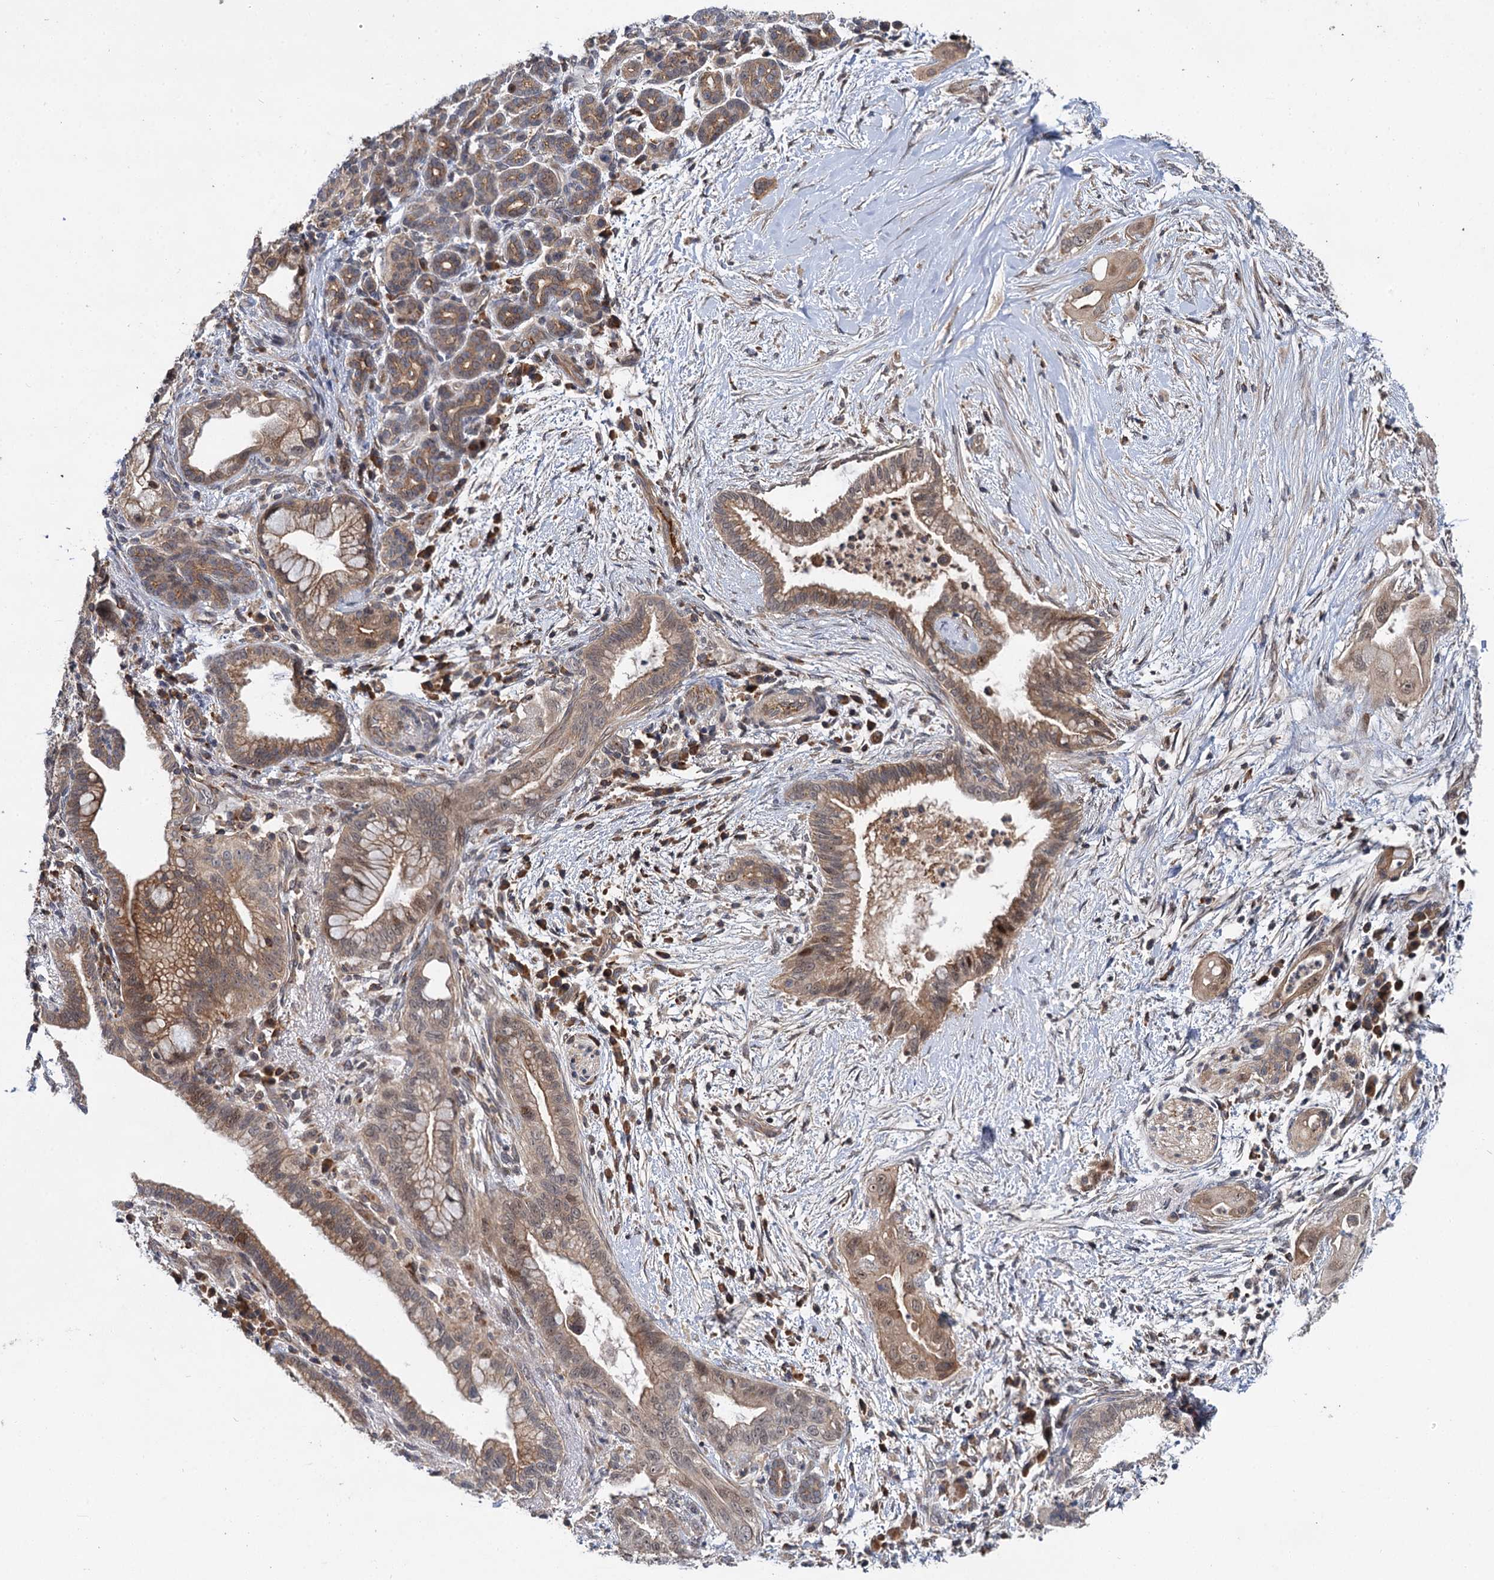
{"staining": {"intensity": "moderate", "quantity": ">75%", "location": "cytoplasmic/membranous"}, "tissue": "pancreatic cancer", "cell_type": "Tumor cells", "image_type": "cancer", "snomed": [{"axis": "morphology", "description": "Adenocarcinoma, NOS"}, {"axis": "topography", "description": "Pancreas"}], "caption": "The immunohistochemical stain shows moderate cytoplasmic/membranous positivity in tumor cells of pancreatic cancer tissue.", "gene": "ABLIM1", "patient": {"sex": "male", "age": 59}}